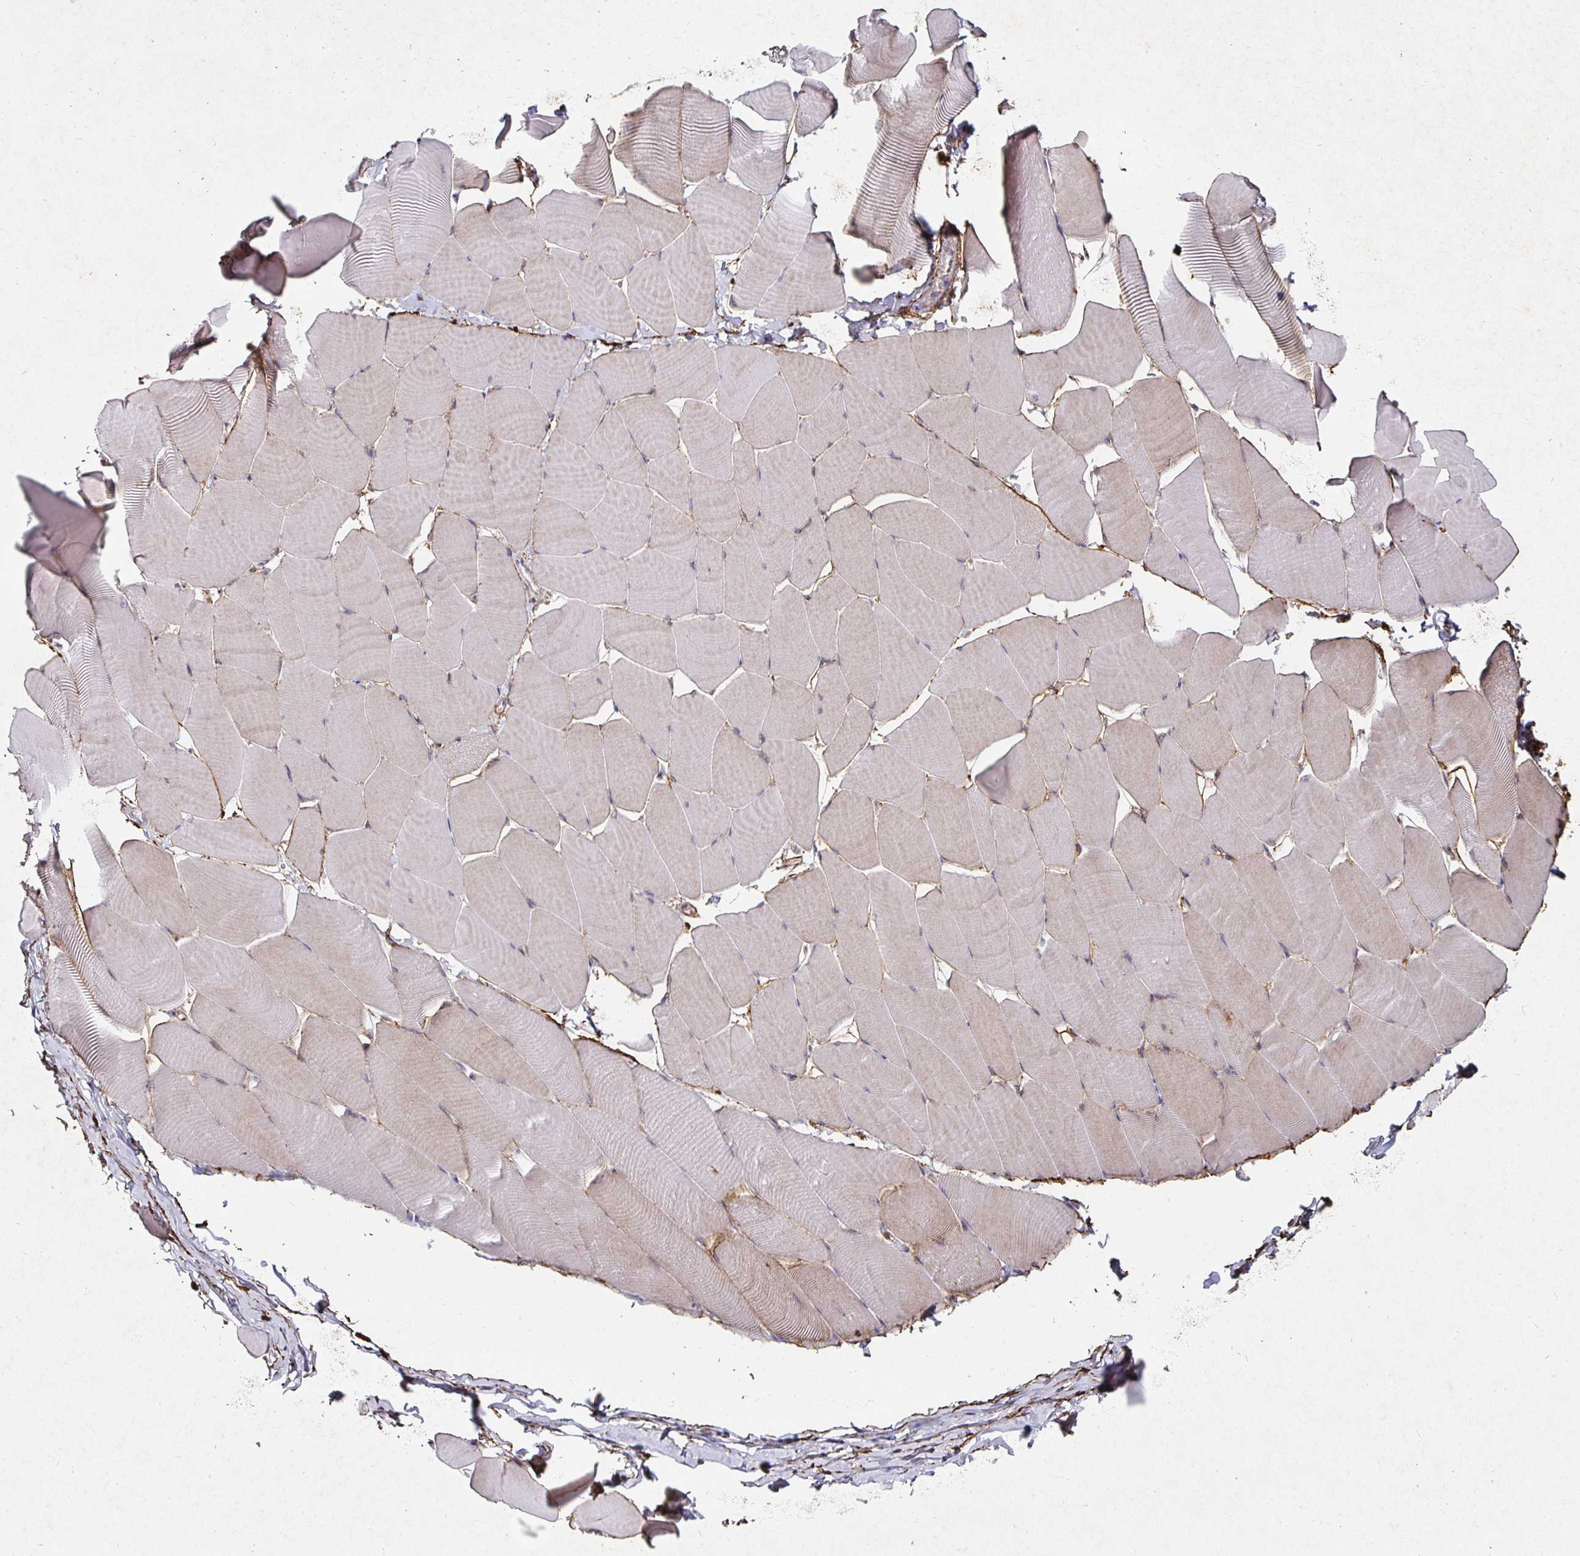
{"staining": {"intensity": "weak", "quantity": "<25%", "location": "cytoplasmic/membranous"}, "tissue": "skeletal muscle", "cell_type": "Myocytes", "image_type": "normal", "snomed": [{"axis": "morphology", "description": "Normal tissue, NOS"}, {"axis": "topography", "description": "Skeletal muscle"}], "caption": "Skeletal muscle stained for a protein using IHC reveals no staining myocytes.", "gene": "GJA4", "patient": {"sex": "male", "age": 25}}